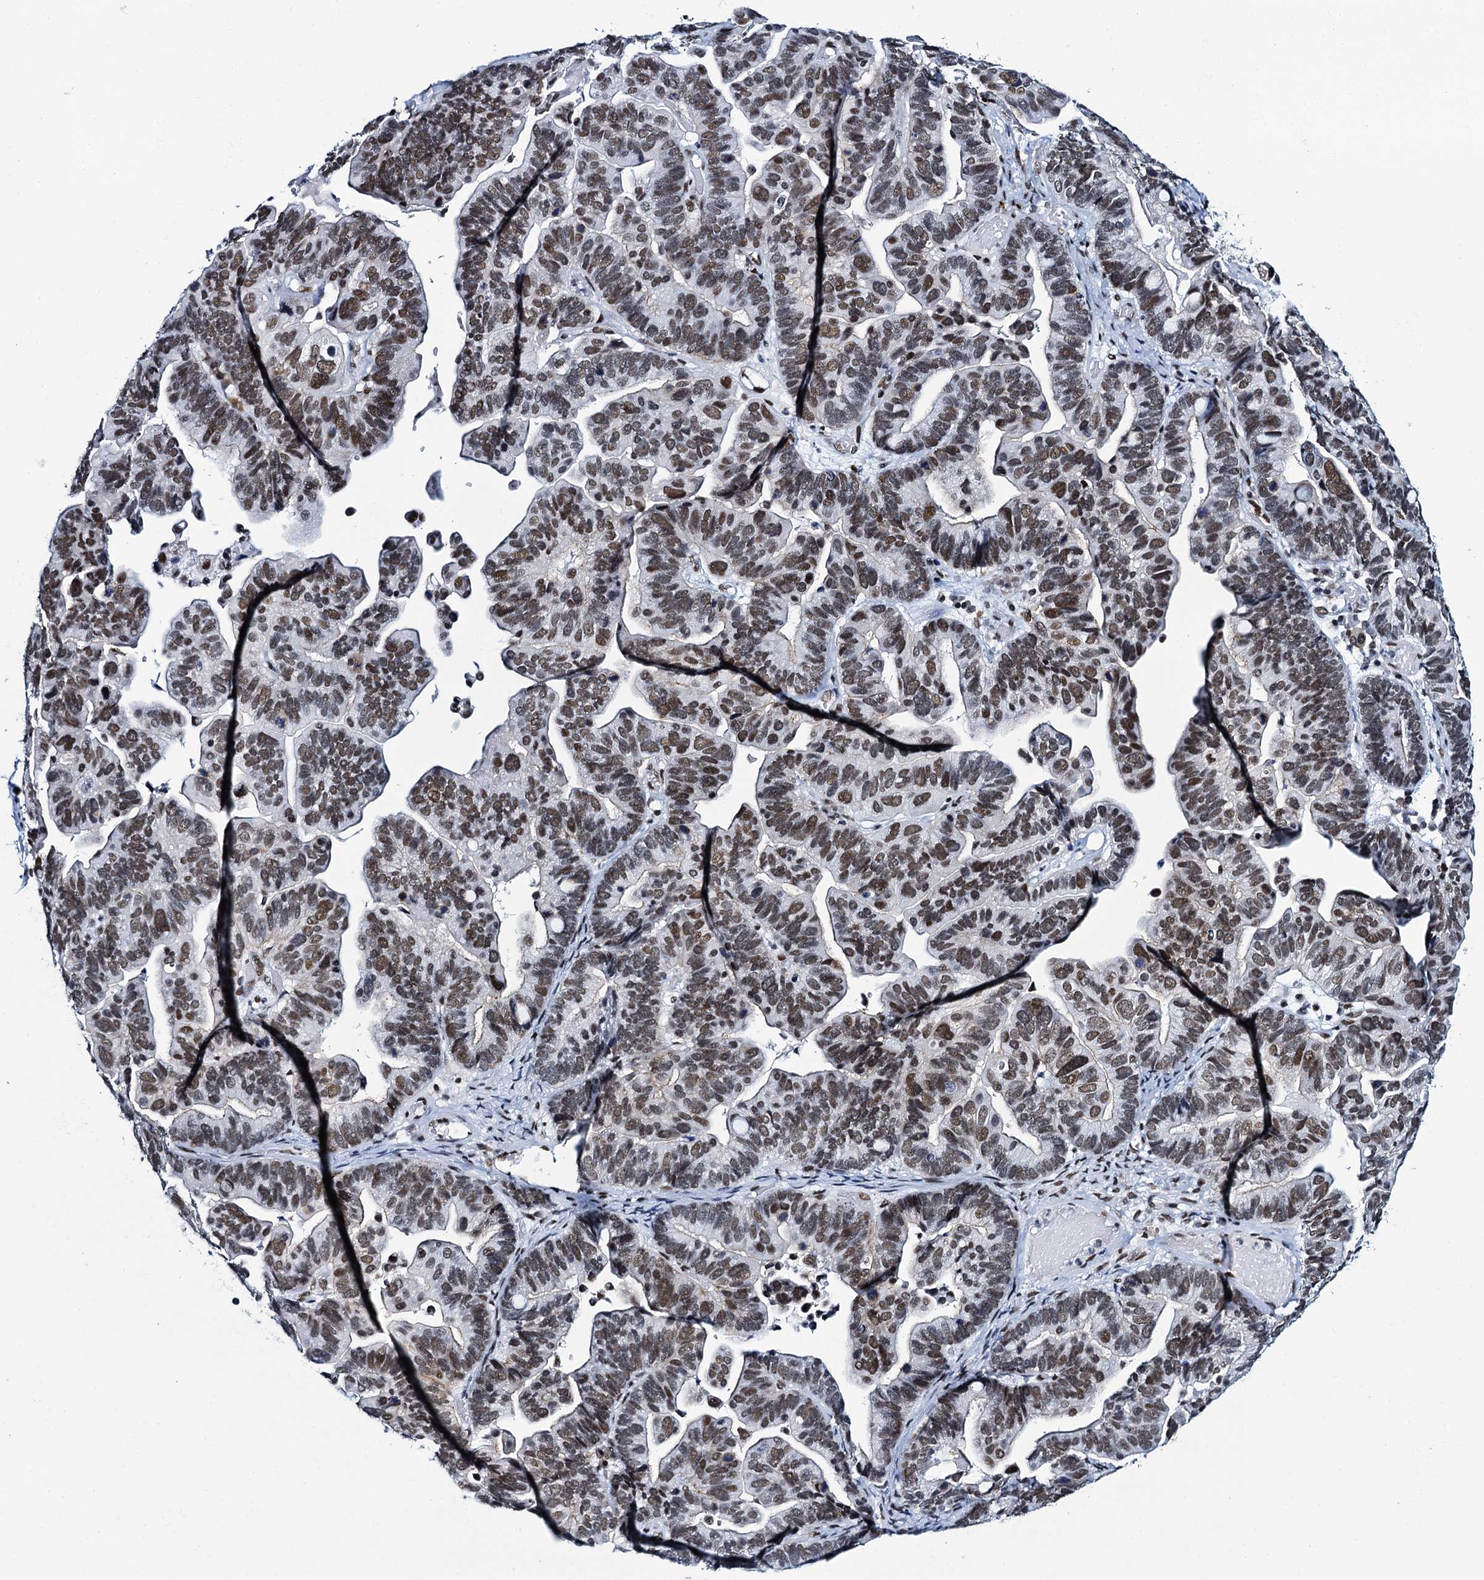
{"staining": {"intensity": "moderate", "quantity": ">75%", "location": "nuclear"}, "tissue": "ovarian cancer", "cell_type": "Tumor cells", "image_type": "cancer", "snomed": [{"axis": "morphology", "description": "Cystadenocarcinoma, serous, NOS"}, {"axis": "topography", "description": "Ovary"}], "caption": "Serous cystadenocarcinoma (ovarian) was stained to show a protein in brown. There is medium levels of moderate nuclear staining in approximately >75% of tumor cells. Using DAB (3,3'-diaminobenzidine) (brown) and hematoxylin (blue) stains, captured at high magnification using brightfield microscopy.", "gene": "HNRNPUL2", "patient": {"sex": "female", "age": 56}}